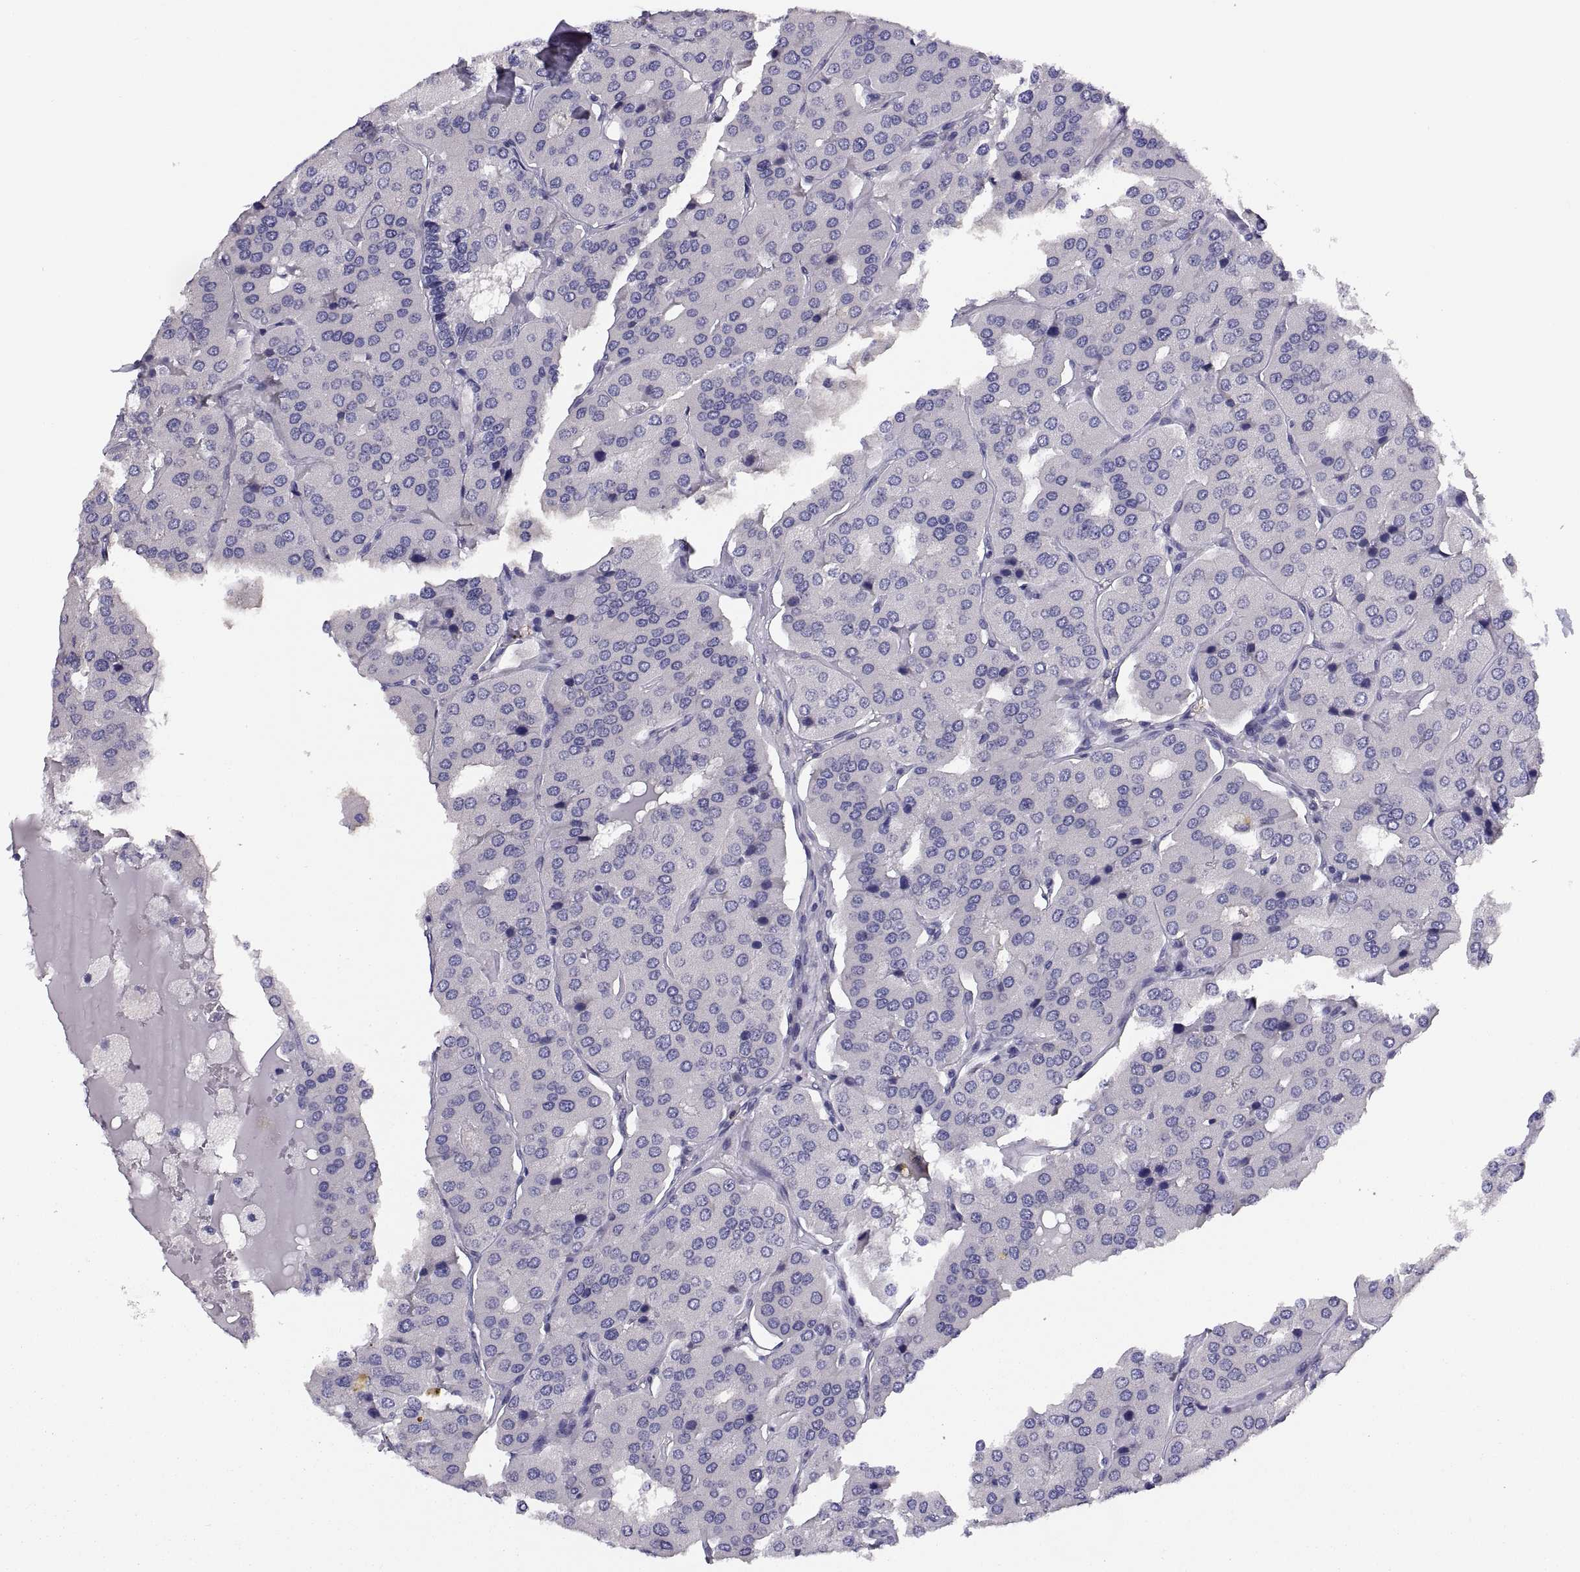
{"staining": {"intensity": "negative", "quantity": "none", "location": "none"}, "tissue": "parathyroid gland", "cell_type": "Glandular cells", "image_type": "normal", "snomed": [{"axis": "morphology", "description": "Normal tissue, NOS"}, {"axis": "morphology", "description": "Adenoma, NOS"}, {"axis": "topography", "description": "Parathyroid gland"}], "caption": "This micrograph is of unremarkable parathyroid gland stained with immunohistochemistry (IHC) to label a protein in brown with the nuclei are counter-stained blue. There is no staining in glandular cells. (Immunohistochemistry, brightfield microscopy, high magnification).", "gene": "STRC", "patient": {"sex": "female", "age": 86}}